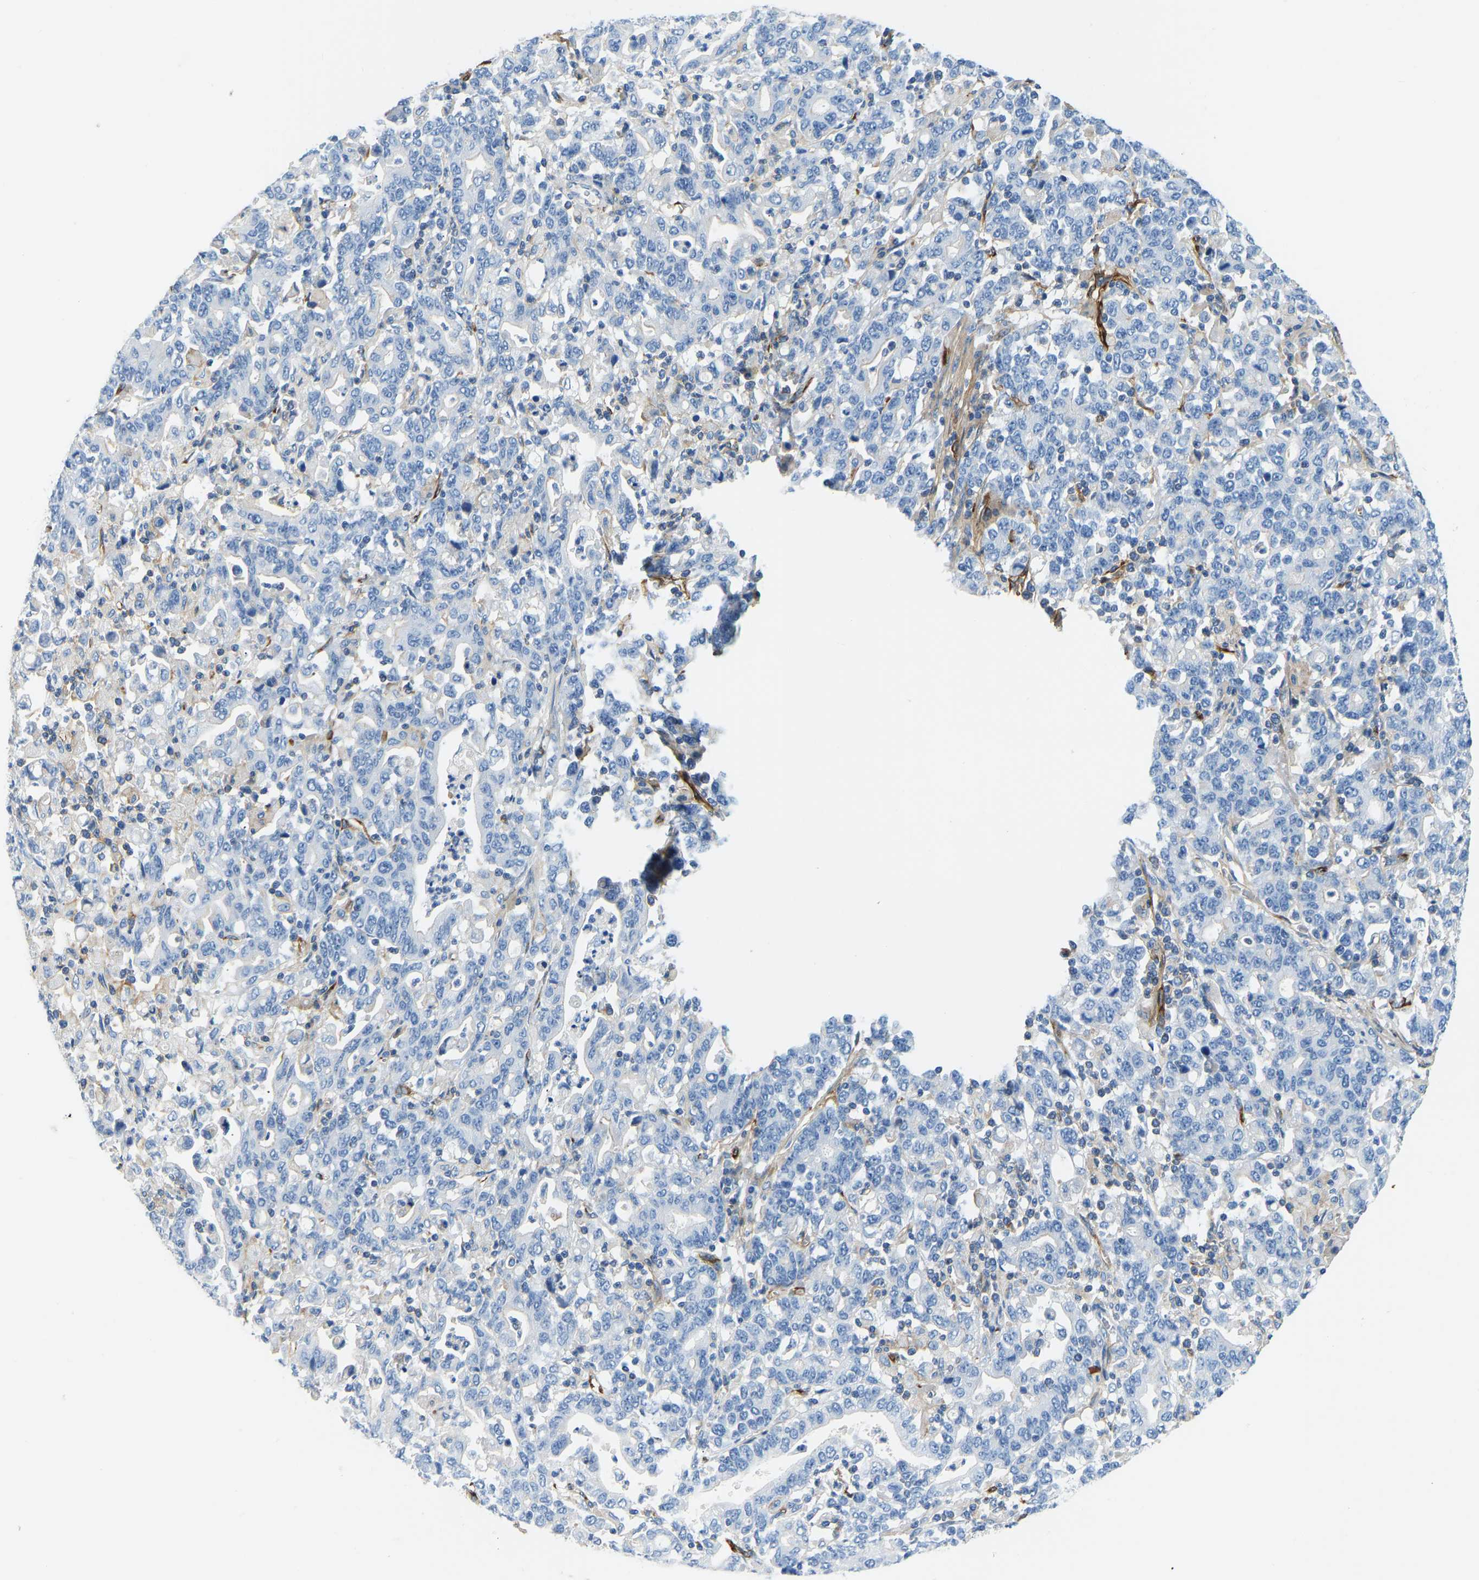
{"staining": {"intensity": "negative", "quantity": "none", "location": "none"}, "tissue": "stomach cancer", "cell_type": "Tumor cells", "image_type": "cancer", "snomed": [{"axis": "morphology", "description": "Adenocarcinoma, NOS"}, {"axis": "topography", "description": "Stomach, upper"}], "caption": "A photomicrograph of stomach adenocarcinoma stained for a protein exhibits no brown staining in tumor cells.", "gene": "COL15A1", "patient": {"sex": "male", "age": 69}}